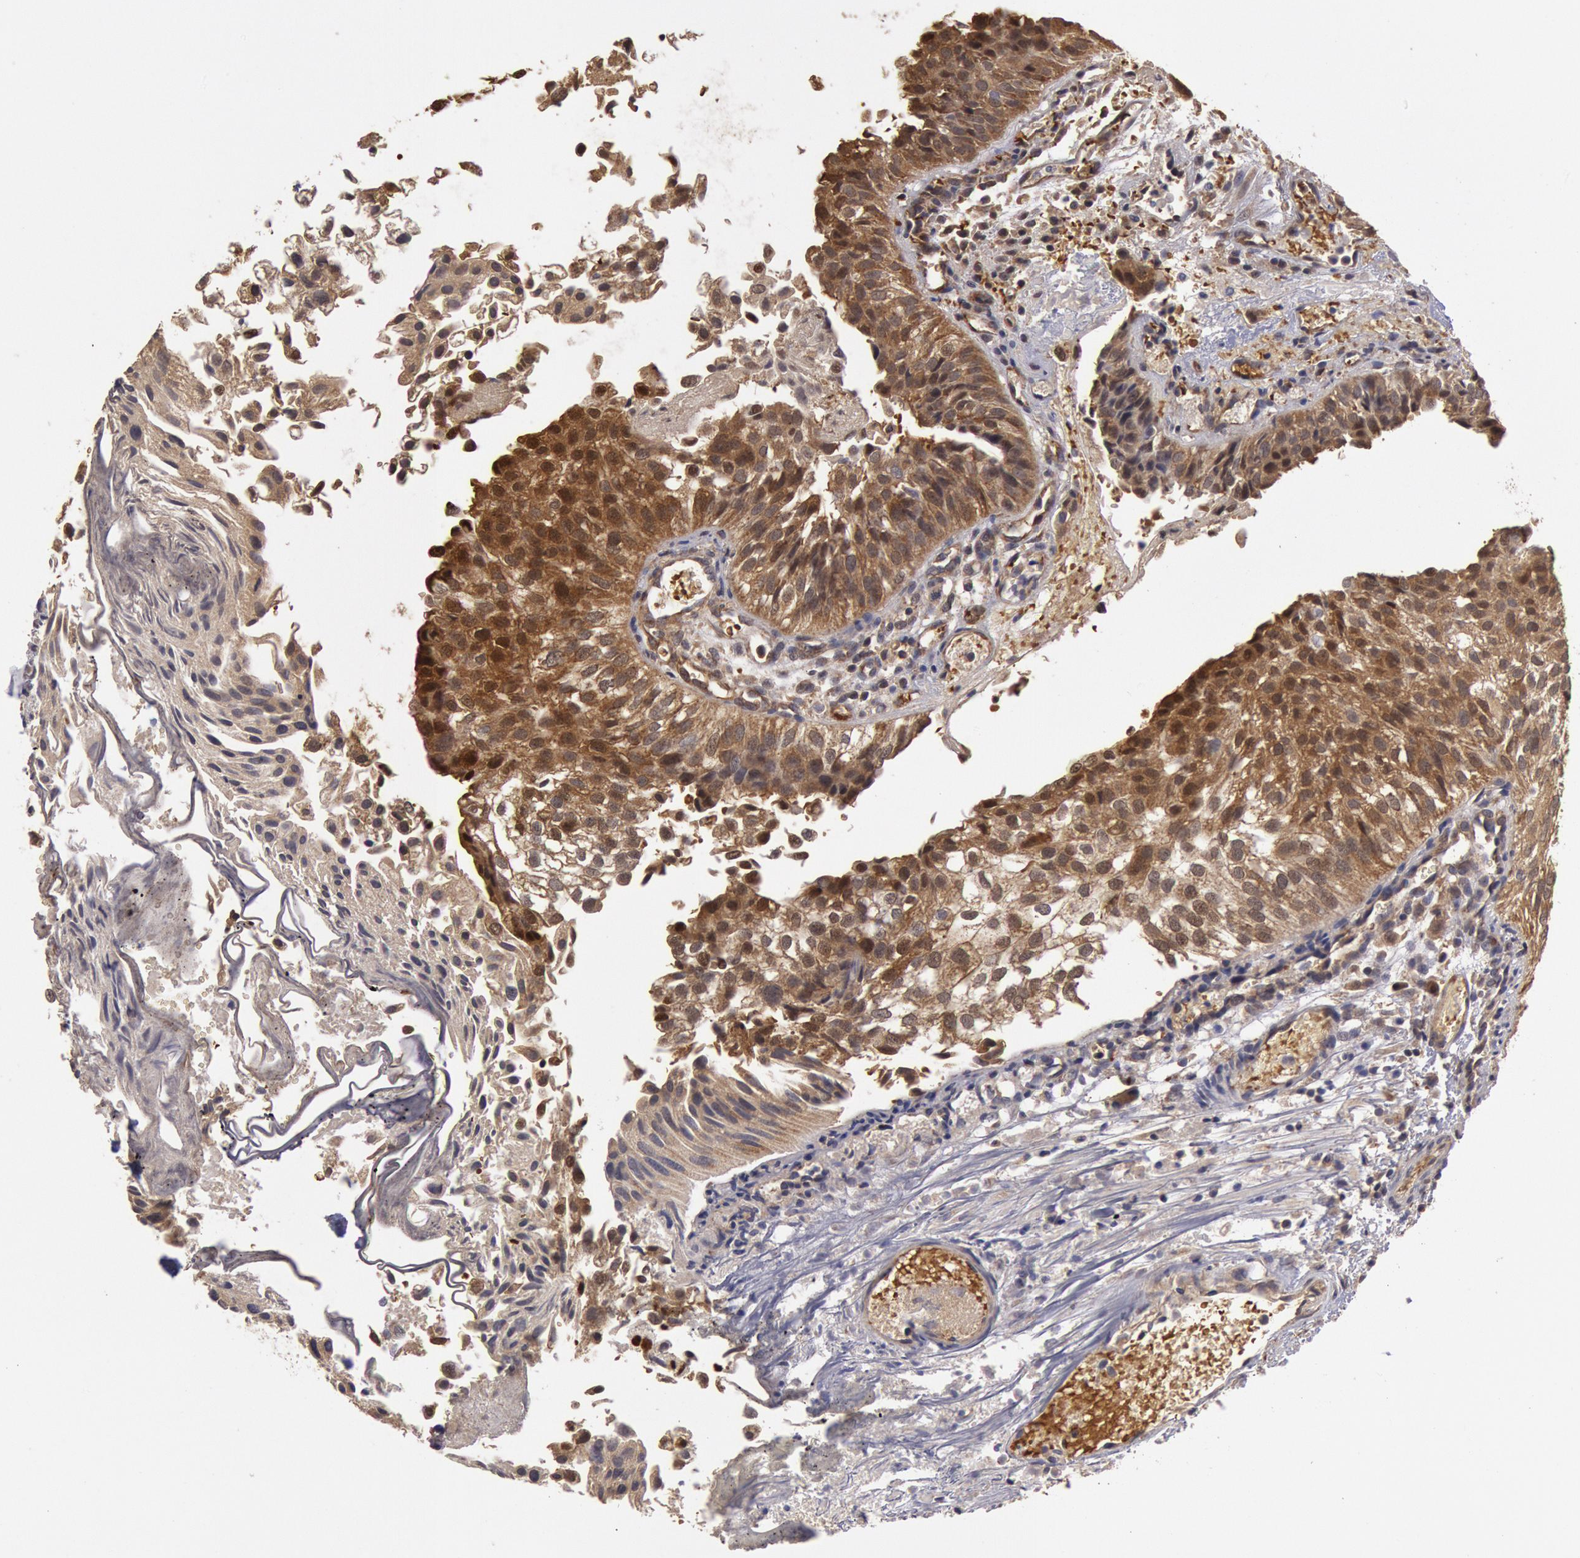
{"staining": {"intensity": "moderate", "quantity": ">75%", "location": "cytoplasmic/membranous,nuclear"}, "tissue": "urothelial cancer", "cell_type": "Tumor cells", "image_type": "cancer", "snomed": [{"axis": "morphology", "description": "Urothelial carcinoma, Low grade"}, {"axis": "topography", "description": "Urinary bladder"}], "caption": "Immunohistochemical staining of urothelial cancer shows medium levels of moderate cytoplasmic/membranous and nuclear protein staining in approximately >75% of tumor cells.", "gene": "USP14", "patient": {"sex": "female", "age": 89}}